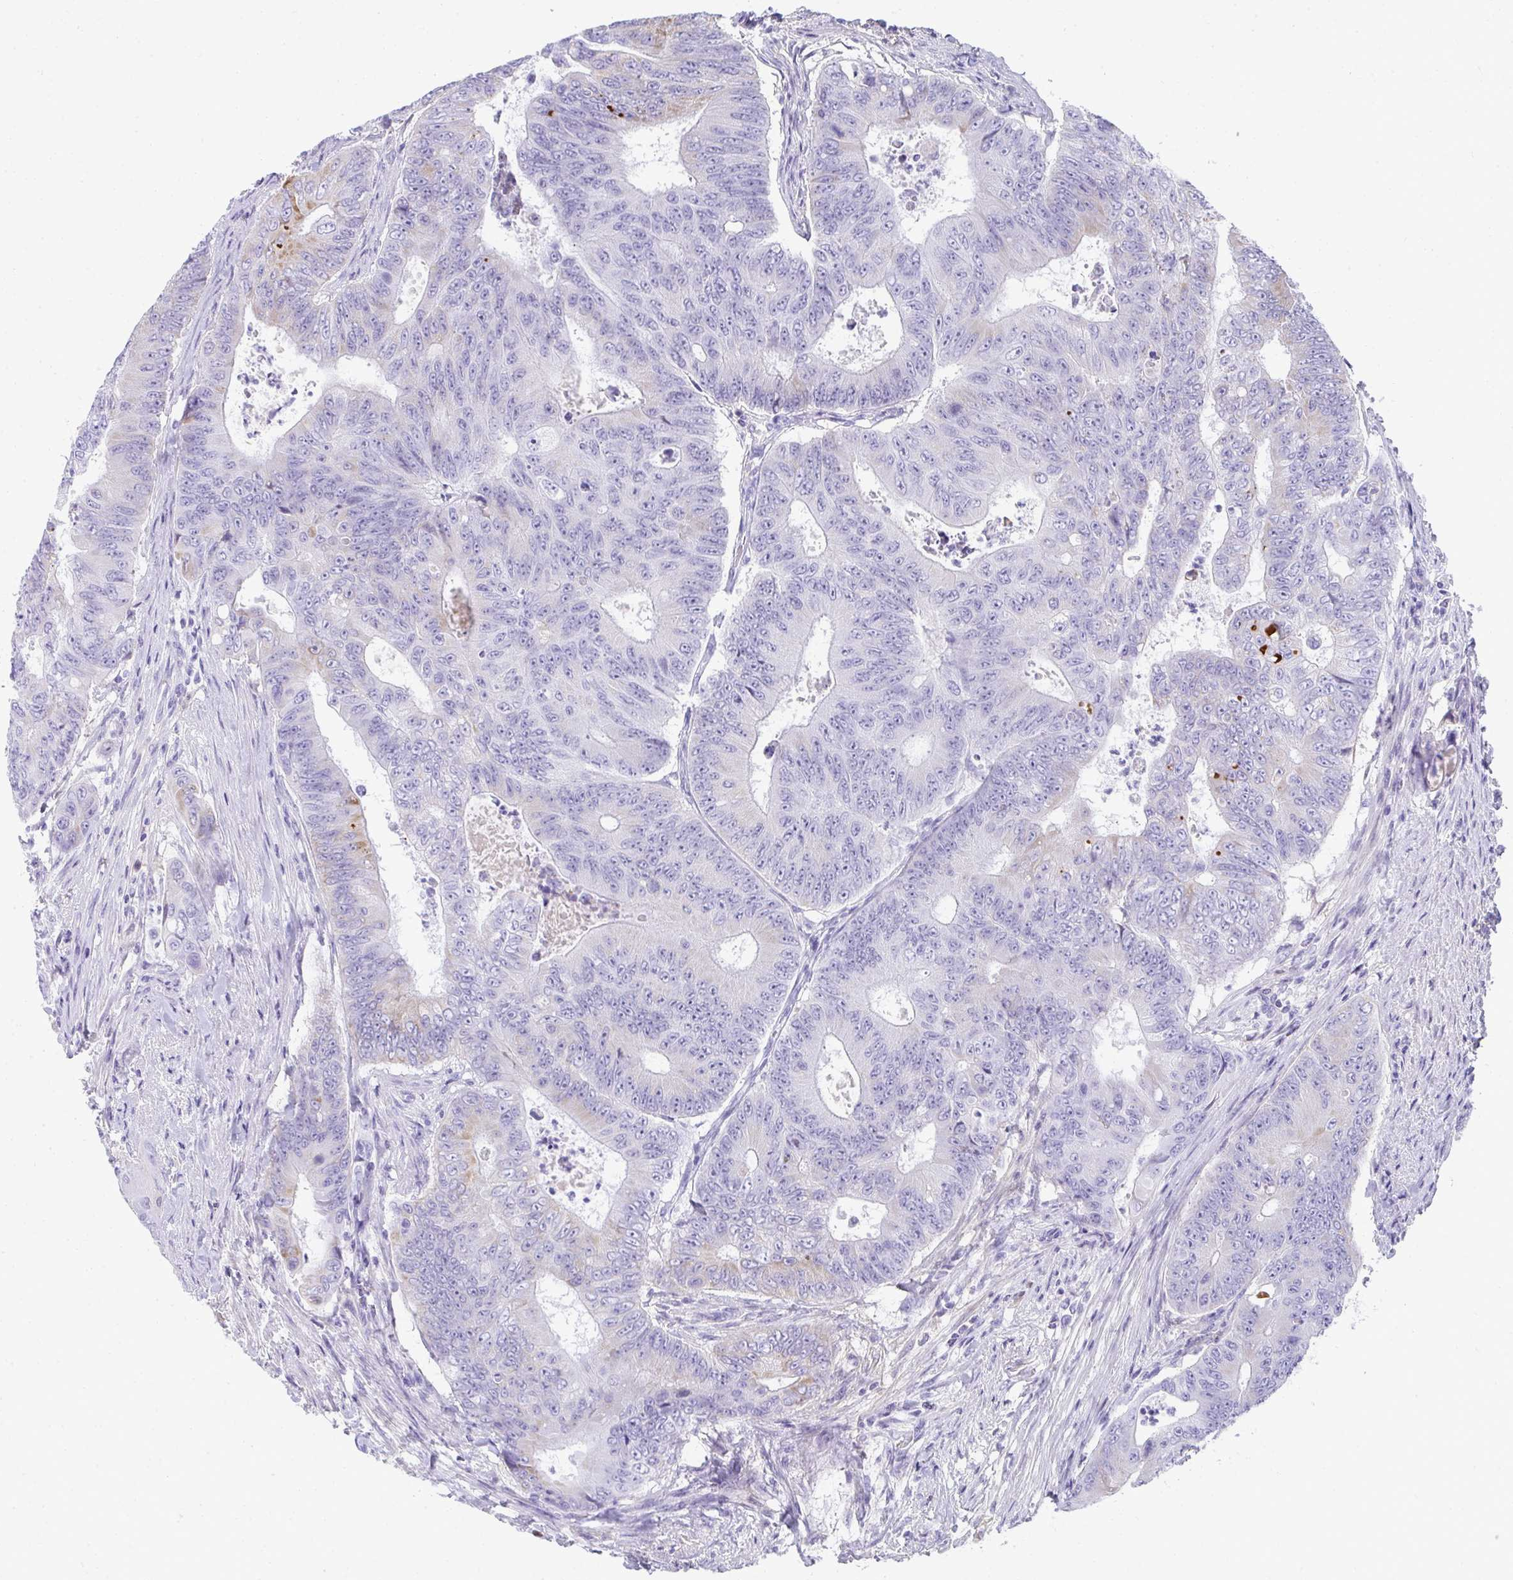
{"staining": {"intensity": "negative", "quantity": "none", "location": "none"}, "tissue": "colorectal cancer", "cell_type": "Tumor cells", "image_type": "cancer", "snomed": [{"axis": "morphology", "description": "Adenocarcinoma, NOS"}, {"axis": "topography", "description": "Colon"}], "caption": "Human adenocarcinoma (colorectal) stained for a protein using immunohistochemistry (IHC) displays no expression in tumor cells.", "gene": "ZSWIM3", "patient": {"sex": "female", "age": 48}}